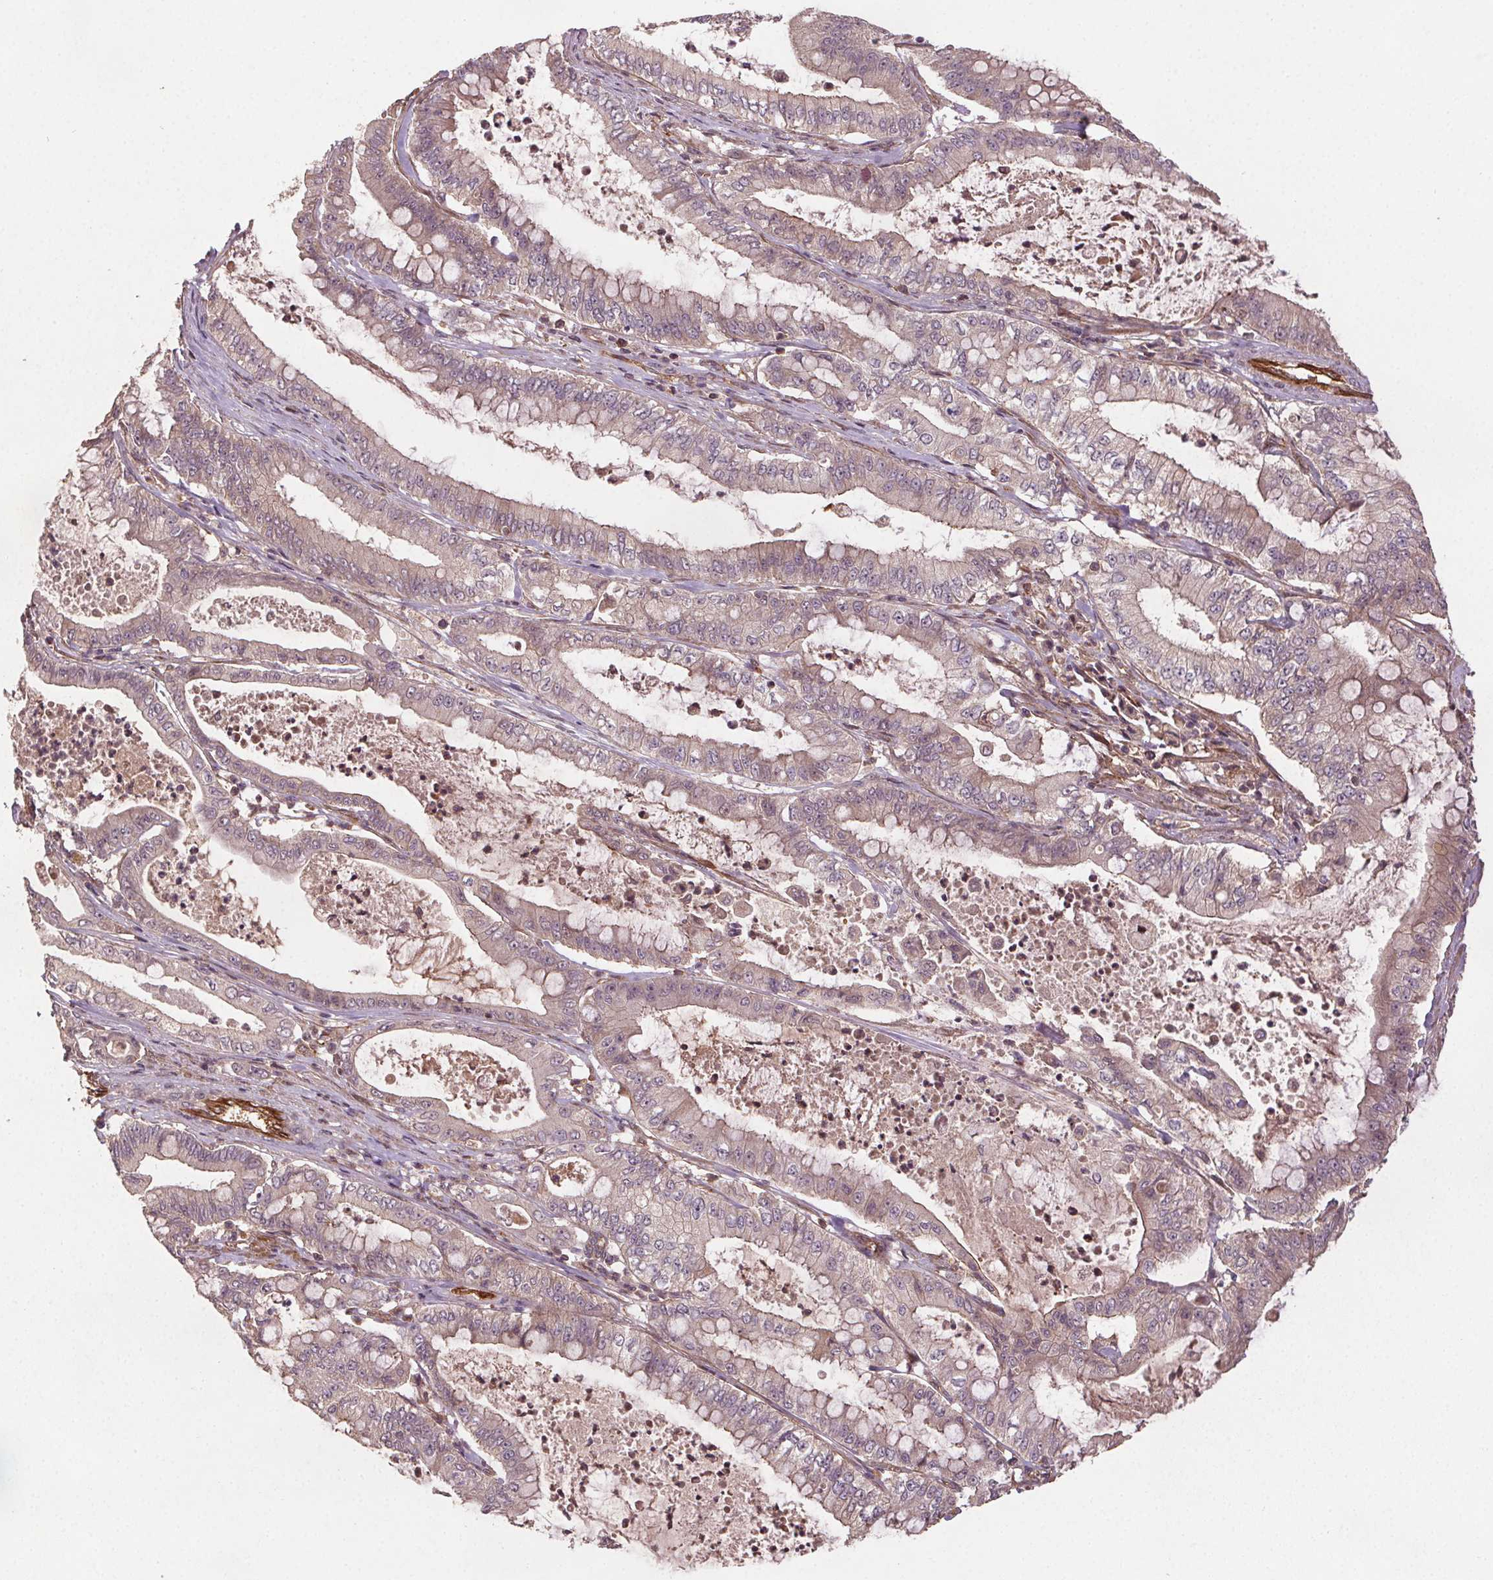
{"staining": {"intensity": "weak", "quantity": "<25%", "location": "cytoplasmic/membranous"}, "tissue": "pancreatic cancer", "cell_type": "Tumor cells", "image_type": "cancer", "snomed": [{"axis": "morphology", "description": "Adenocarcinoma, NOS"}, {"axis": "topography", "description": "Pancreas"}], "caption": "Human pancreatic cancer (adenocarcinoma) stained for a protein using immunohistochemistry (IHC) displays no expression in tumor cells.", "gene": "SEC14L2", "patient": {"sex": "male", "age": 71}}